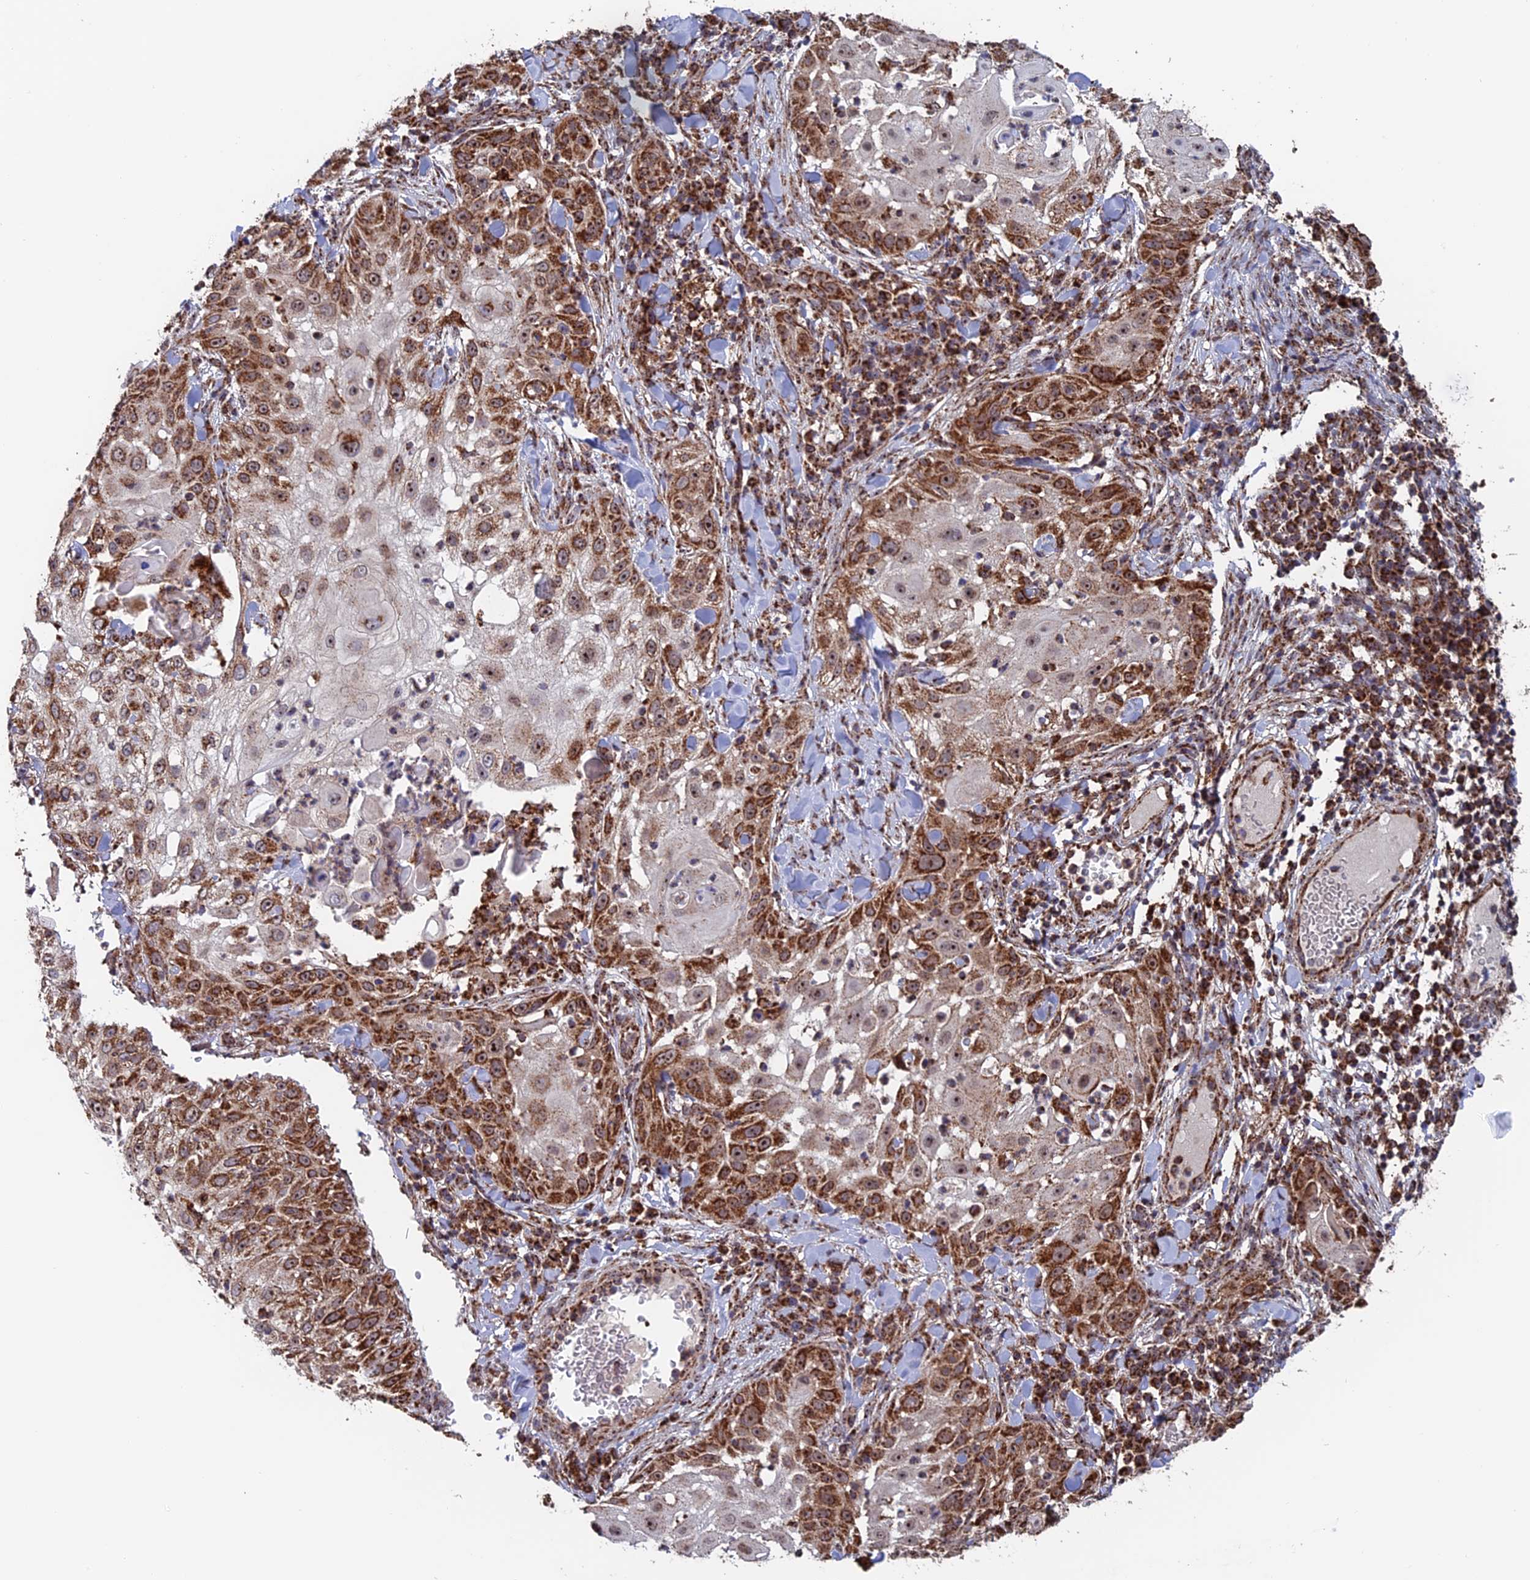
{"staining": {"intensity": "strong", "quantity": "25%-75%", "location": "cytoplasmic/membranous,nuclear"}, "tissue": "skin cancer", "cell_type": "Tumor cells", "image_type": "cancer", "snomed": [{"axis": "morphology", "description": "Squamous cell carcinoma, NOS"}, {"axis": "topography", "description": "Skin"}], "caption": "Brown immunohistochemical staining in skin cancer demonstrates strong cytoplasmic/membranous and nuclear positivity in approximately 25%-75% of tumor cells. The protein of interest is shown in brown color, while the nuclei are stained blue.", "gene": "DTYMK", "patient": {"sex": "female", "age": 44}}